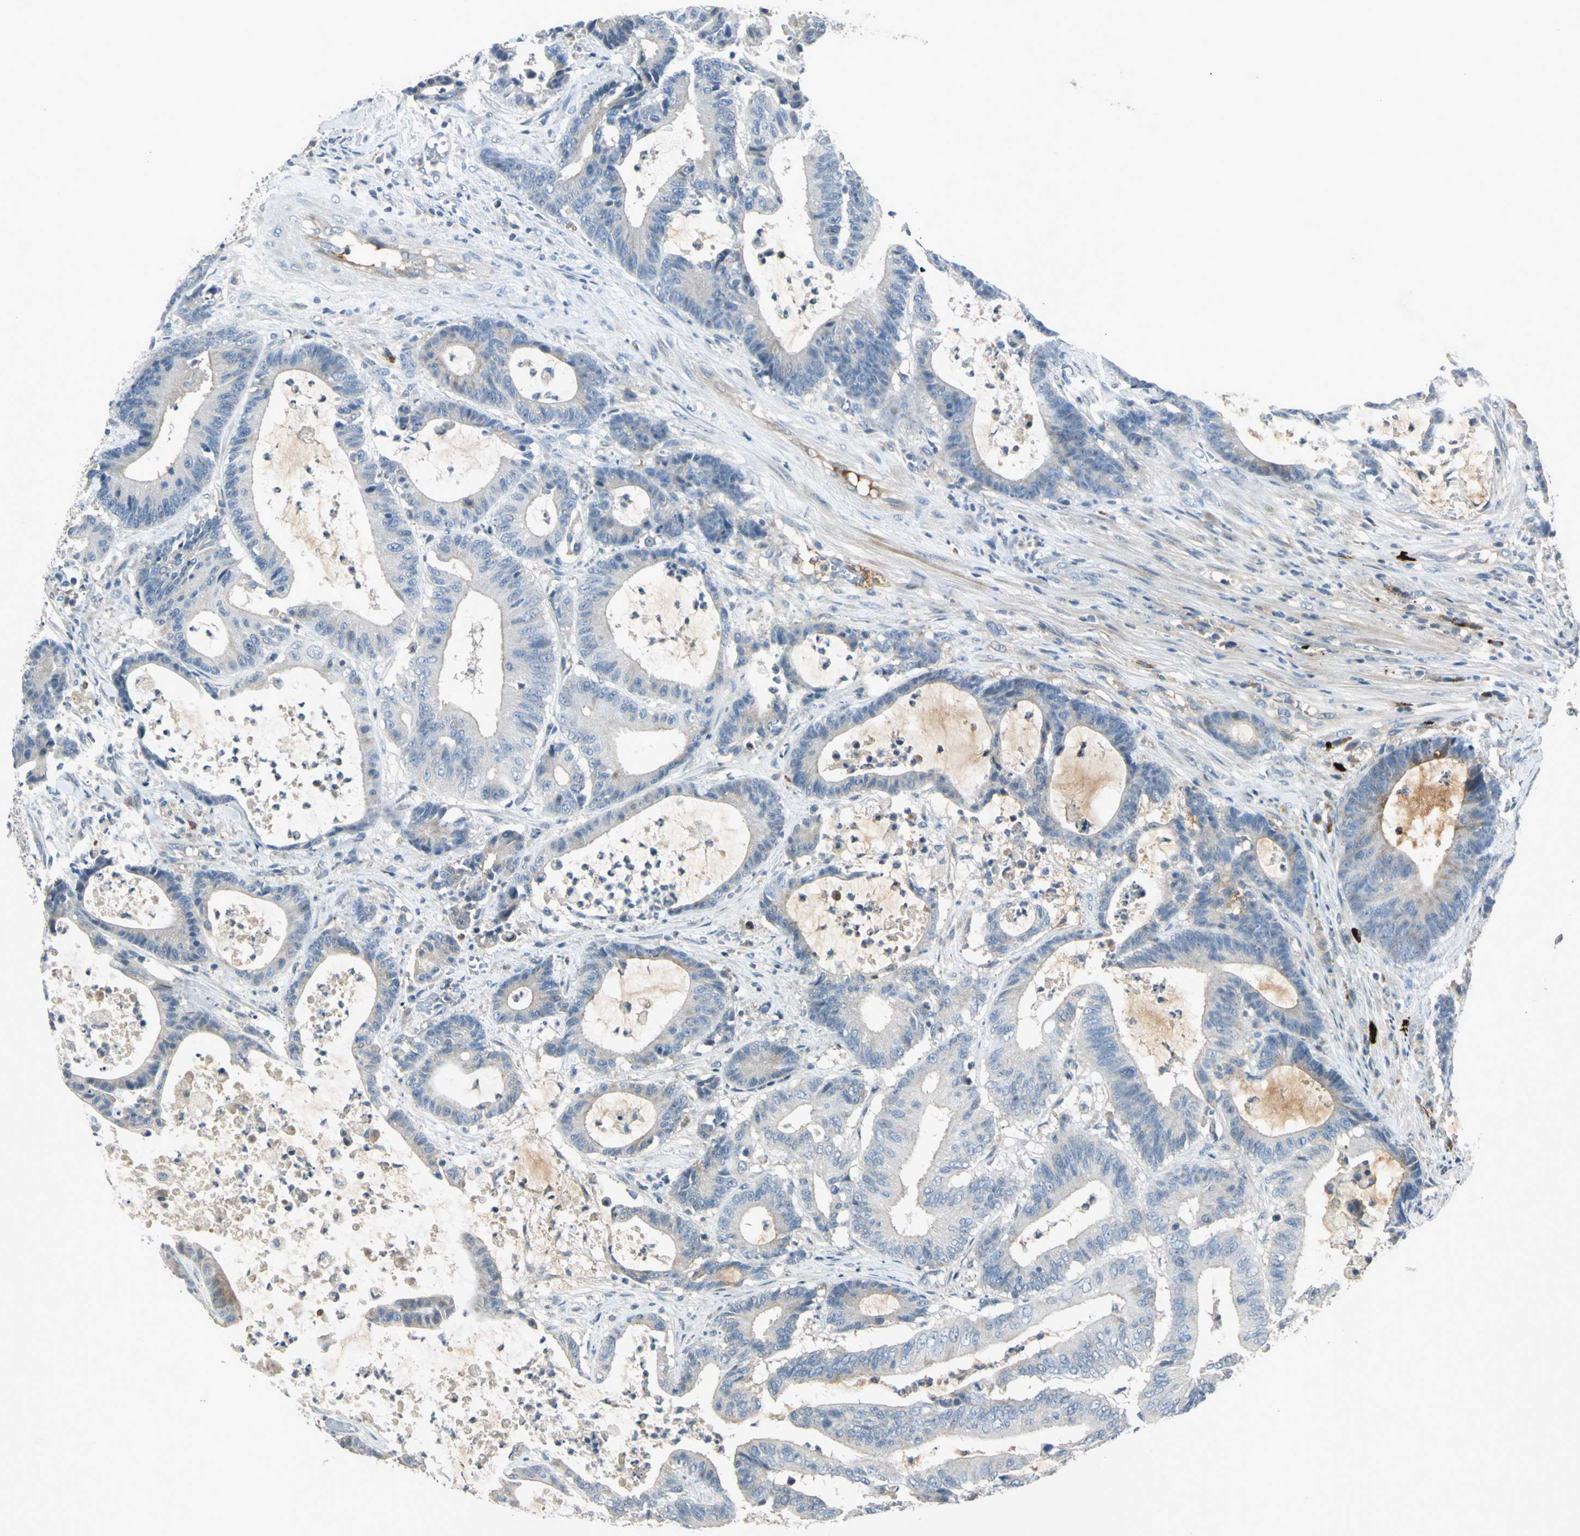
{"staining": {"intensity": "negative", "quantity": "none", "location": "none"}, "tissue": "colorectal cancer", "cell_type": "Tumor cells", "image_type": "cancer", "snomed": [{"axis": "morphology", "description": "Adenocarcinoma, NOS"}, {"axis": "topography", "description": "Colon"}], "caption": "DAB (3,3'-diaminobenzidine) immunohistochemical staining of human colorectal cancer shows no significant expression in tumor cells.", "gene": "PROC", "patient": {"sex": "female", "age": 84}}